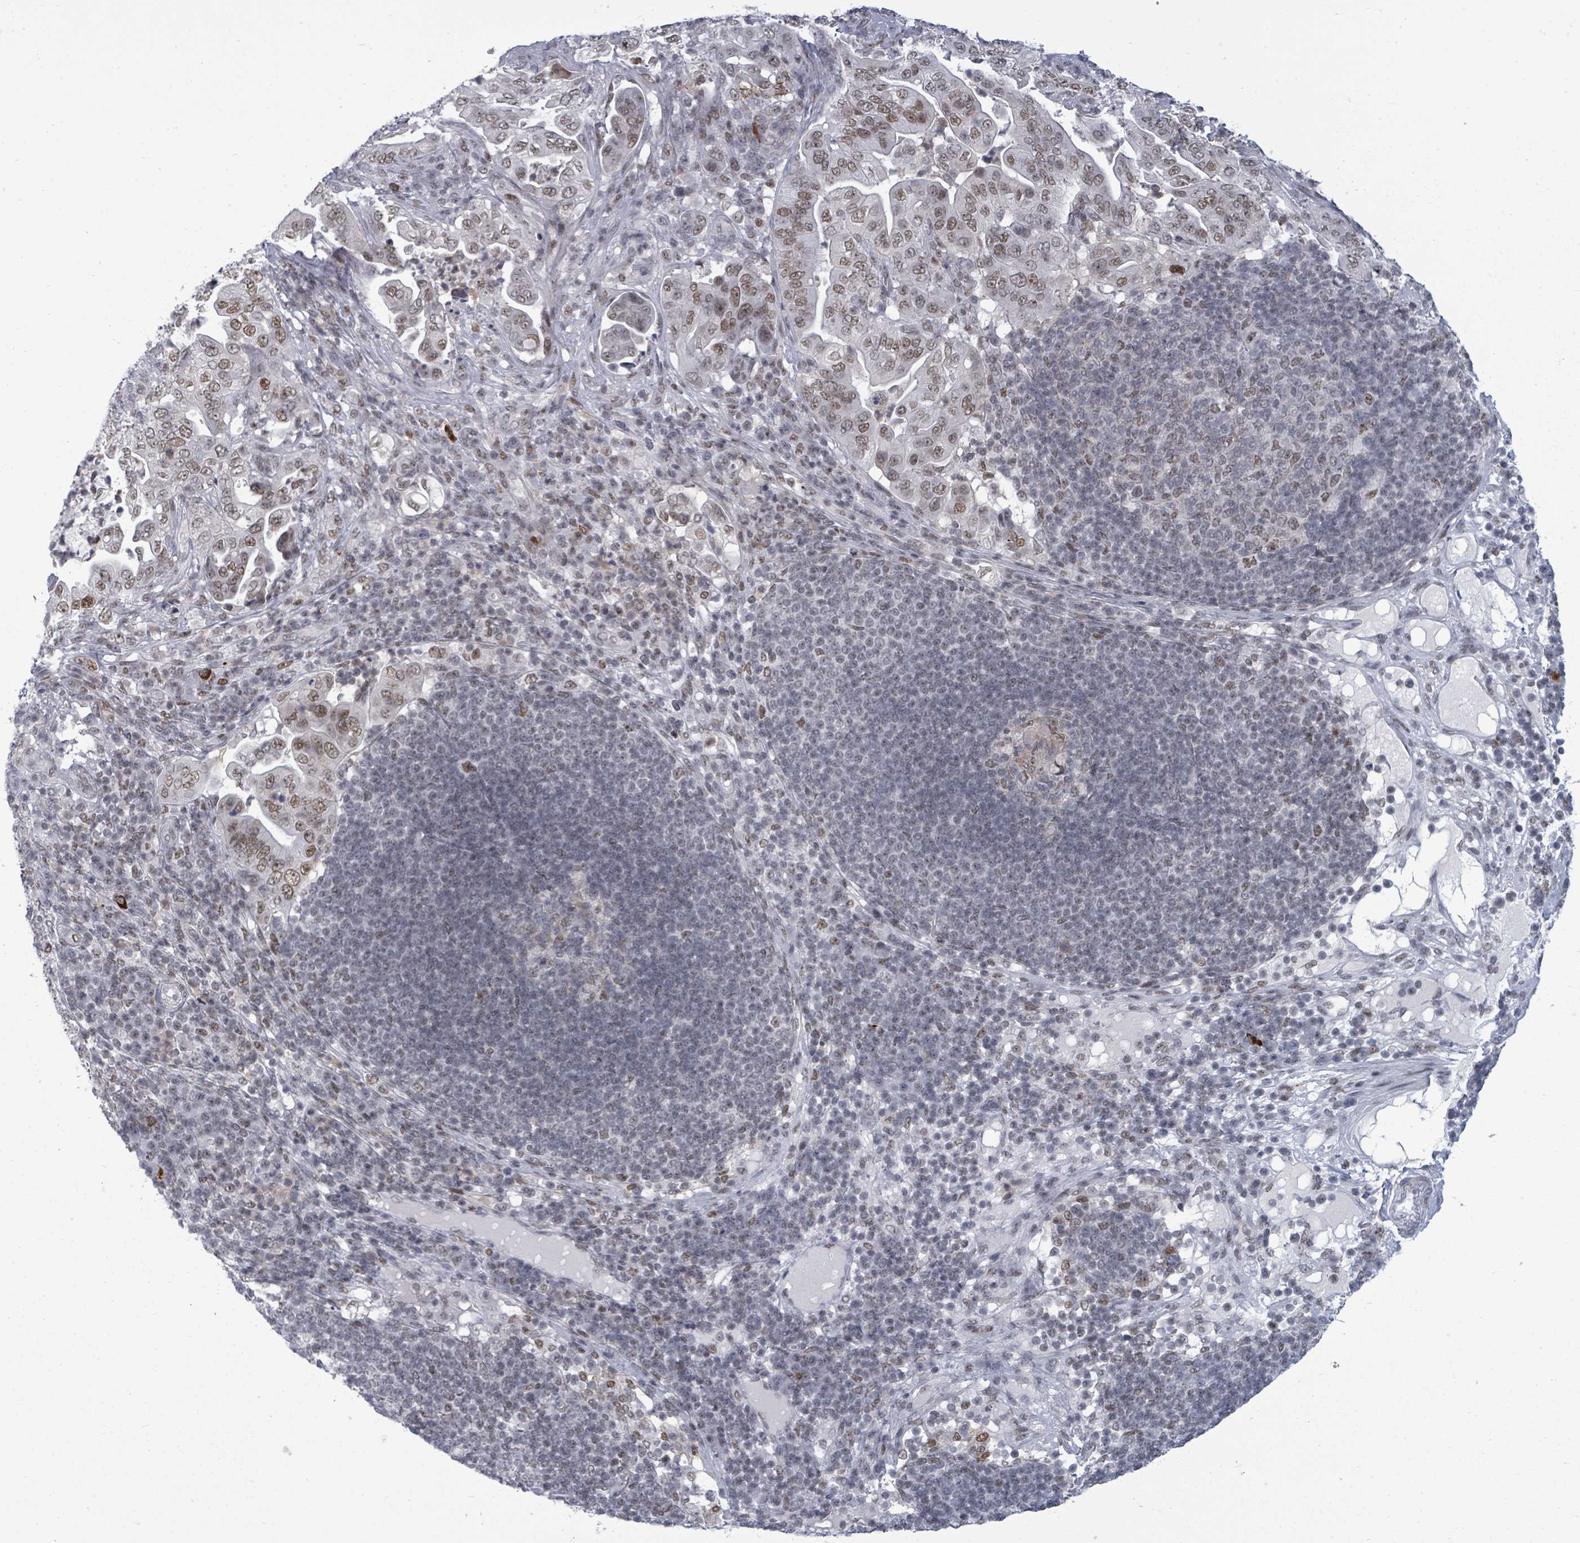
{"staining": {"intensity": "moderate", "quantity": ">75%", "location": "nuclear"}, "tissue": "pancreatic cancer", "cell_type": "Tumor cells", "image_type": "cancer", "snomed": [{"axis": "morphology", "description": "Adenocarcinoma, NOS"}, {"axis": "topography", "description": "Pancreas"}], "caption": "The immunohistochemical stain shows moderate nuclear expression in tumor cells of adenocarcinoma (pancreatic) tissue. The staining is performed using DAB brown chromogen to label protein expression. The nuclei are counter-stained blue using hematoxylin.", "gene": "ERCC5", "patient": {"sex": "female", "age": 63}}